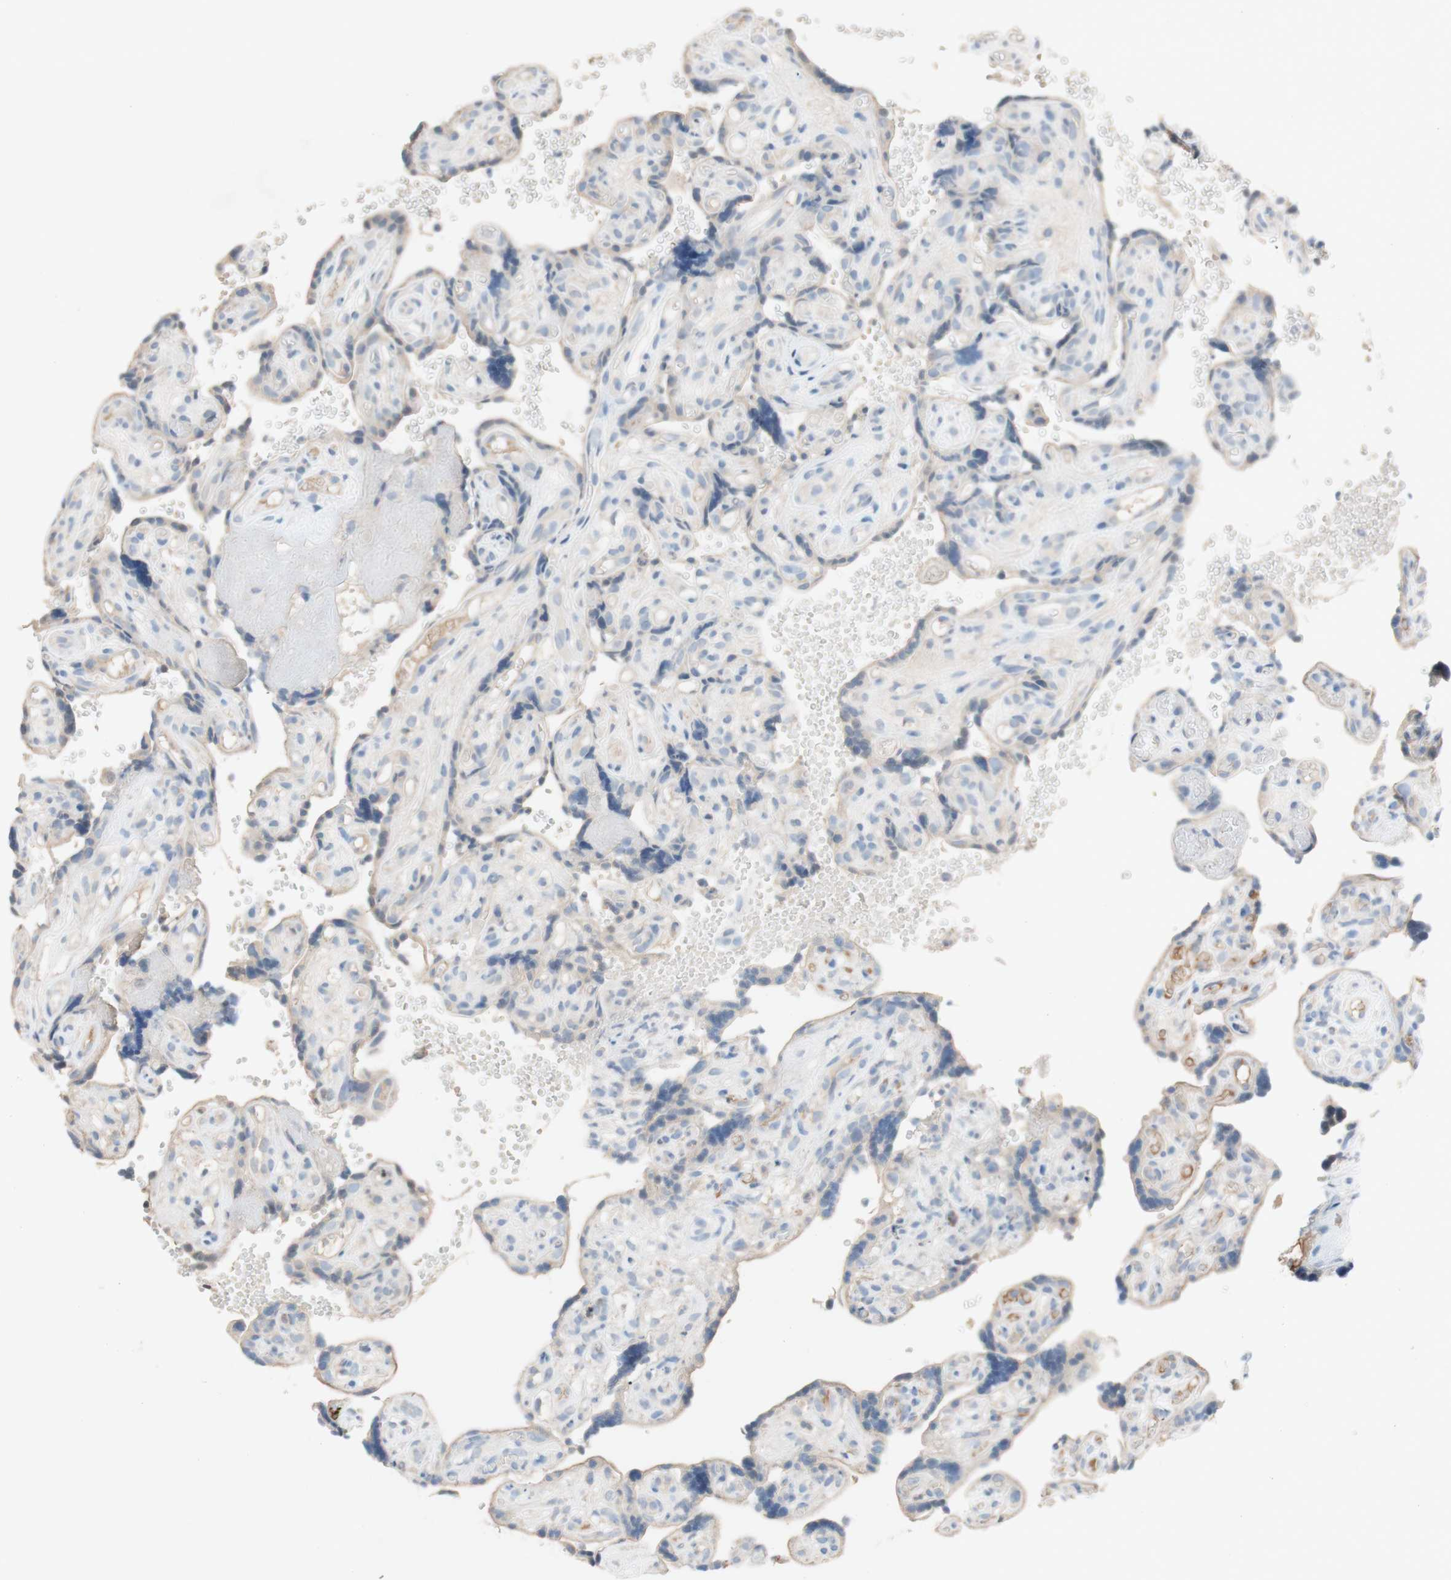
{"staining": {"intensity": "weak", "quantity": ">75%", "location": "cytoplasmic/membranous"}, "tissue": "placenta", "cell_type": "Trophoblastic cells", "image_type": "normal", "snomed": [{"axis": "morphology", "description": "Normal tissue, NOS"}, {"axis": "topography", "description": "Placenta"}], "caption": "Immunohistochemical staining of unremarkable placenta shows weak cytoplasmic/membranous protein positivity in about >75% of trophoblastic cells.", "gene": "PACSIN1", "patient": {"sex": "female", "age": 30}}